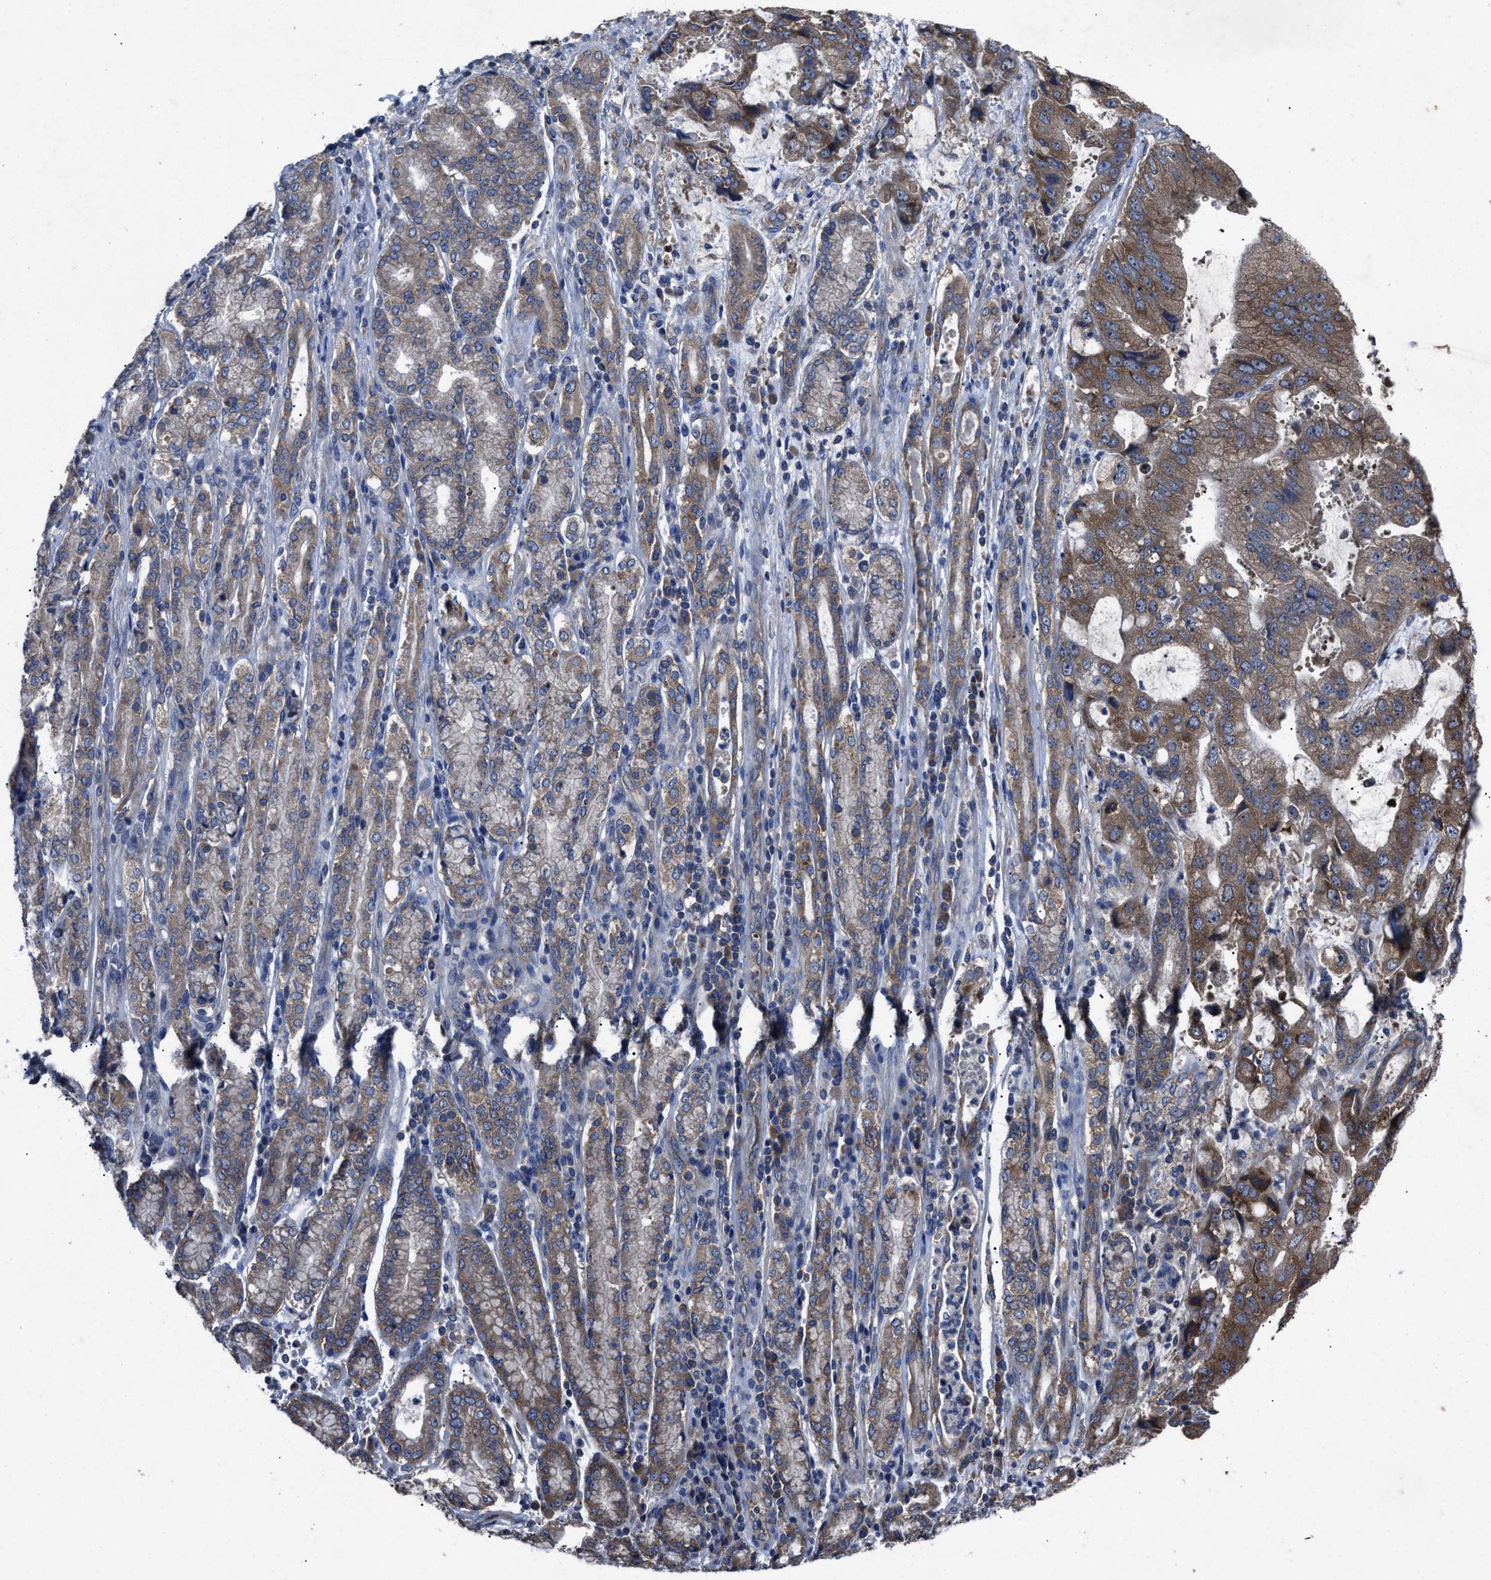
{"staining": {"intensity": "weak", "quantity": ">75%", "location": "cytoplasmic/membranous"}, "tissue": "stomach cancer", "cell_type": "Tumor cells", "image_type": "cancer", "snomed": [{"axis": "morphology", "description": "Normal tissue, NOS"}, {"axis": "morphology", "description": "Adenocarcinoma, NOS"}, {"axis": "topography", "description": "Stomach"}], "caption": "The histopathology image reveals immunohistochemical staining of adenocarcinoma (stomach). There is weak cytoplasmic/membranous staining is present in approximately >75% of tumor cells.", "gene": "UPF1", "patient": {"sex": "male", "age": 62}}